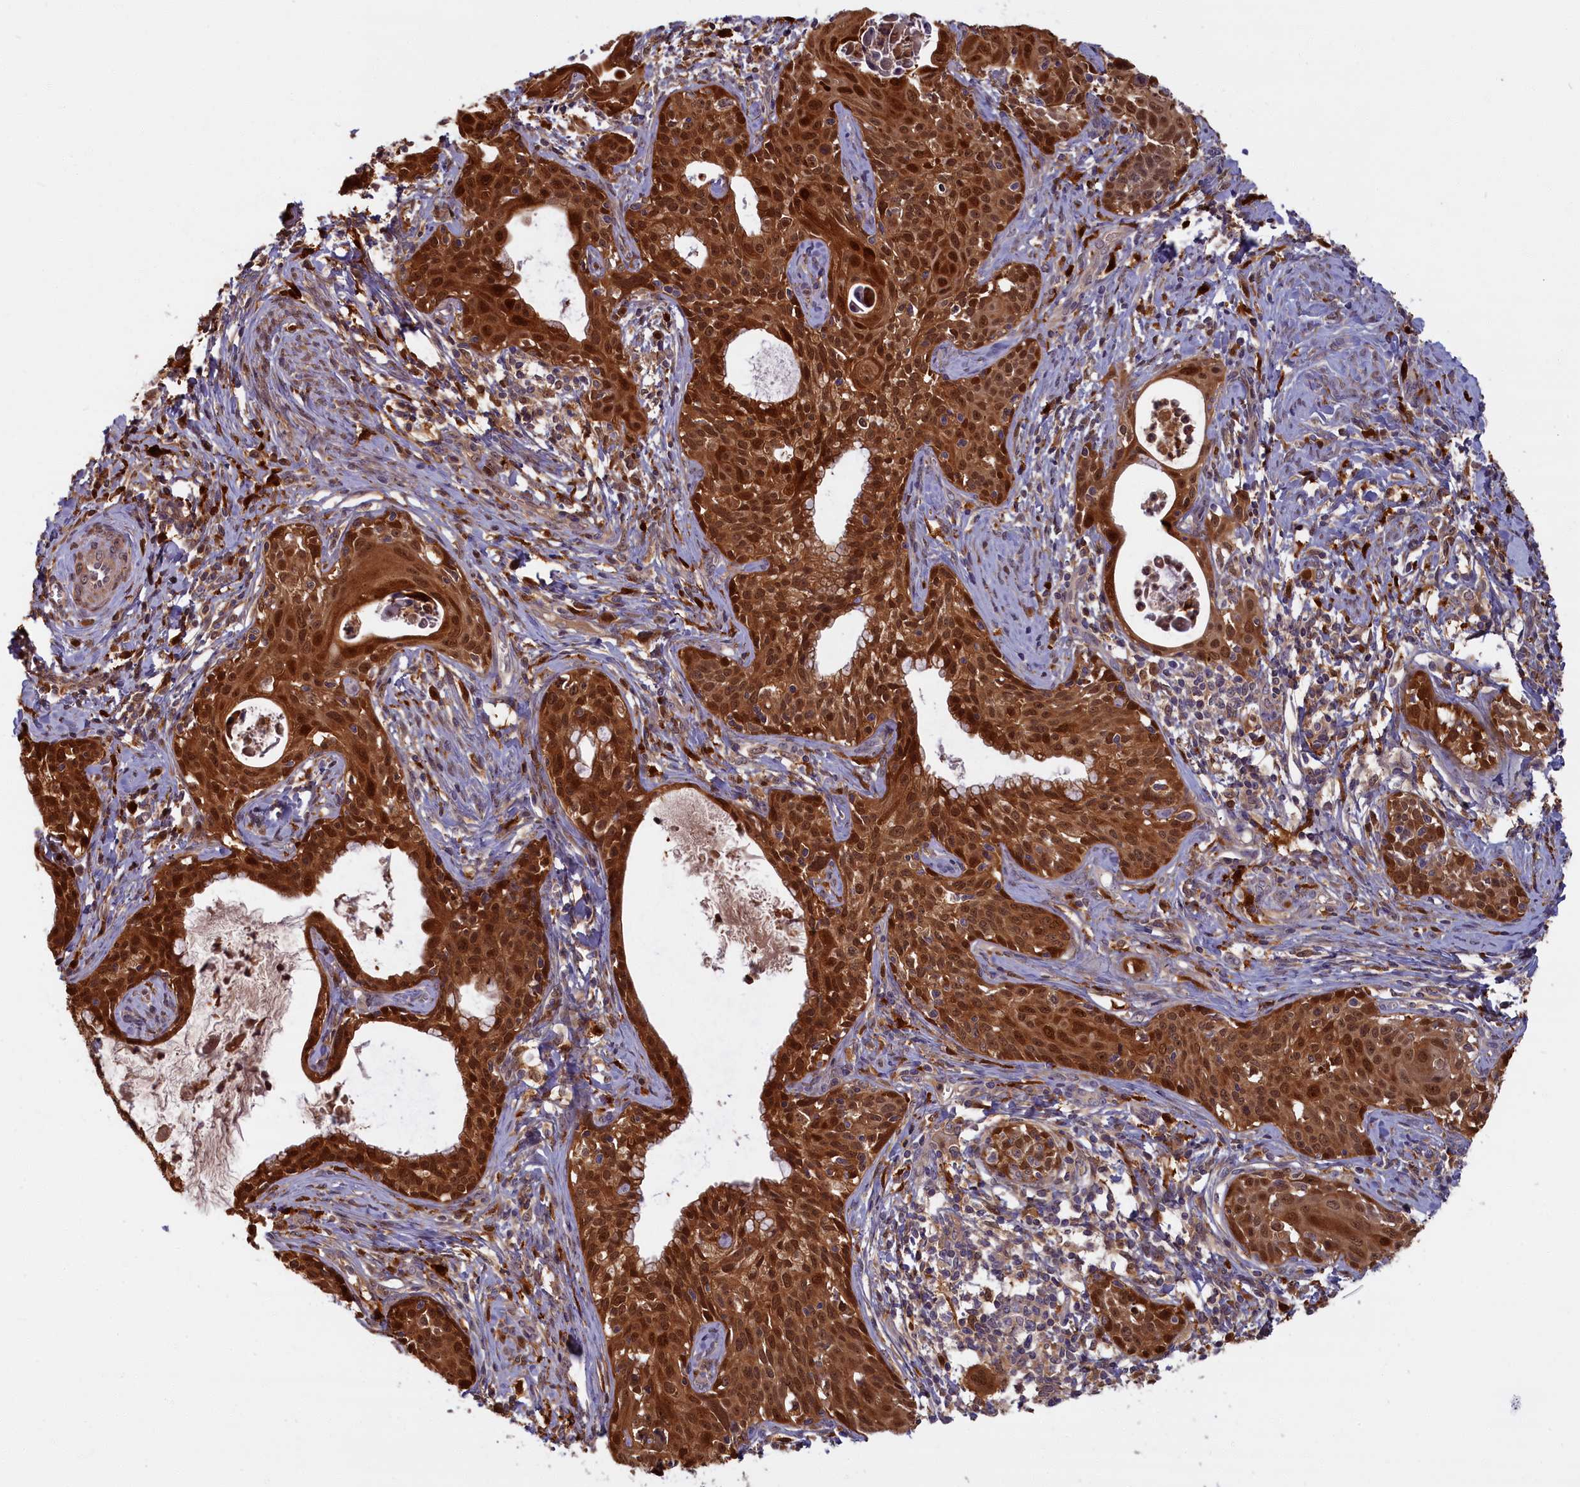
{"staining": {"intensity": "strong", "quantity": ">75%", "location": "cytoplasmic/membranous,nuclear"}, "tissue": "cervical cancer", "cell_type": "Tumor cells", "image_type": "cancer", "snomed": [{"axis": "morphology", "description": "Squamous cell carcinoma, NOS"}, {"axis": "topography", "description": "Cervix"}], "caption": "This histopathology image demonstrates squamous cell carcinoma (cervical) stained with immunohistochemistry to label a protein in brown. The cytoplasmic/membranous and nuclear of tumor cells show strong positivity for the protein. Nuclei are counter-stained blue.", "gene": "BLVRB", "patient": {"sex": "female", "age": 52}}